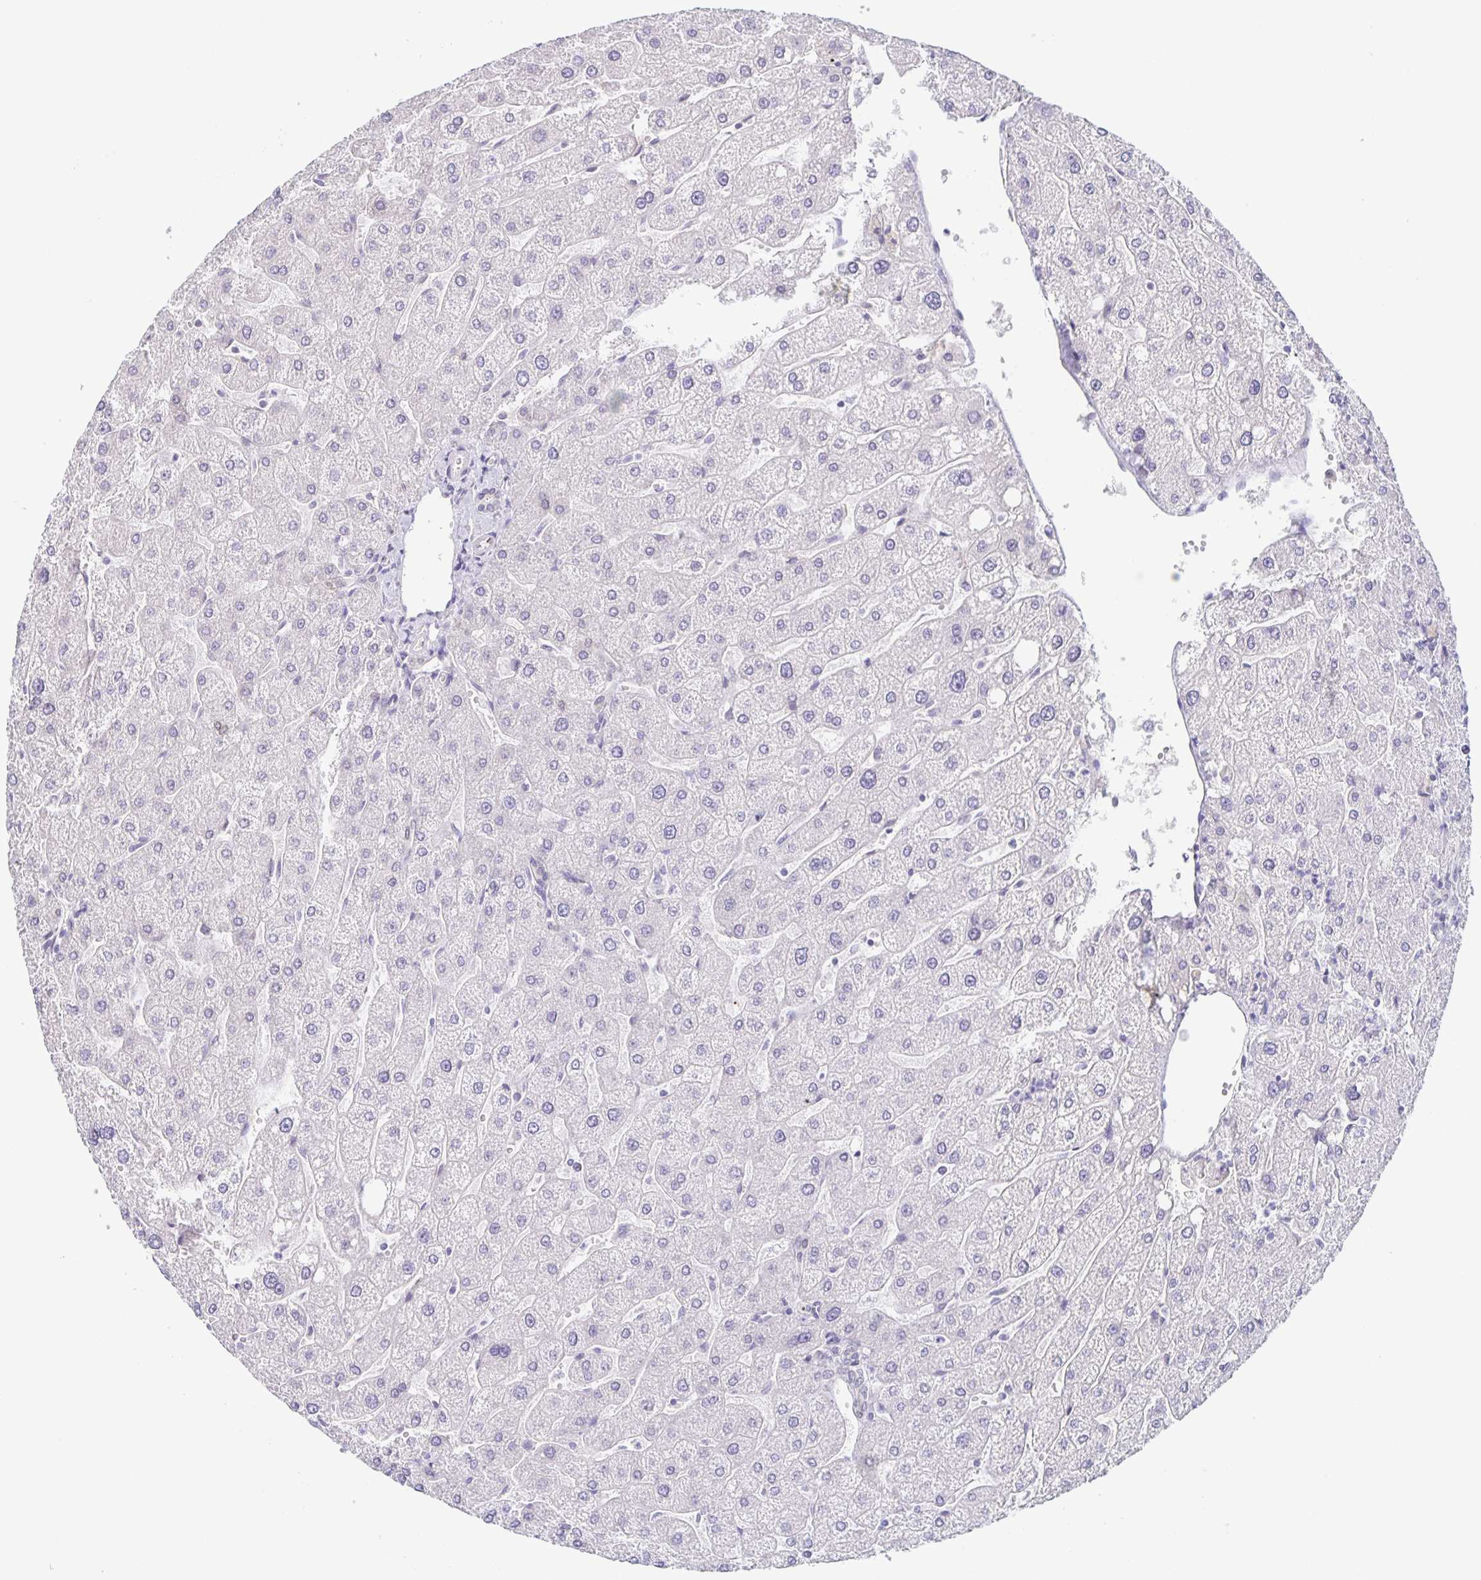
{"staining": {"intensity": "negative", "quantity": "none", "location": "none"}, "tissue": "liver", "cell_type": "Cholangiocytes", "image_type": "normal", "snomed": [{"axis": "morphology", "description": "Normal tissue, NOS"}, {"axis": "topography", "description": "Liver"}], "caption": "This is an immunohistochemistry photomicrograph of benign human liver. There is no expression in cholangiocytes.", "gene": "SYNE2", "patient": {"sex": "male", "age": 67}}